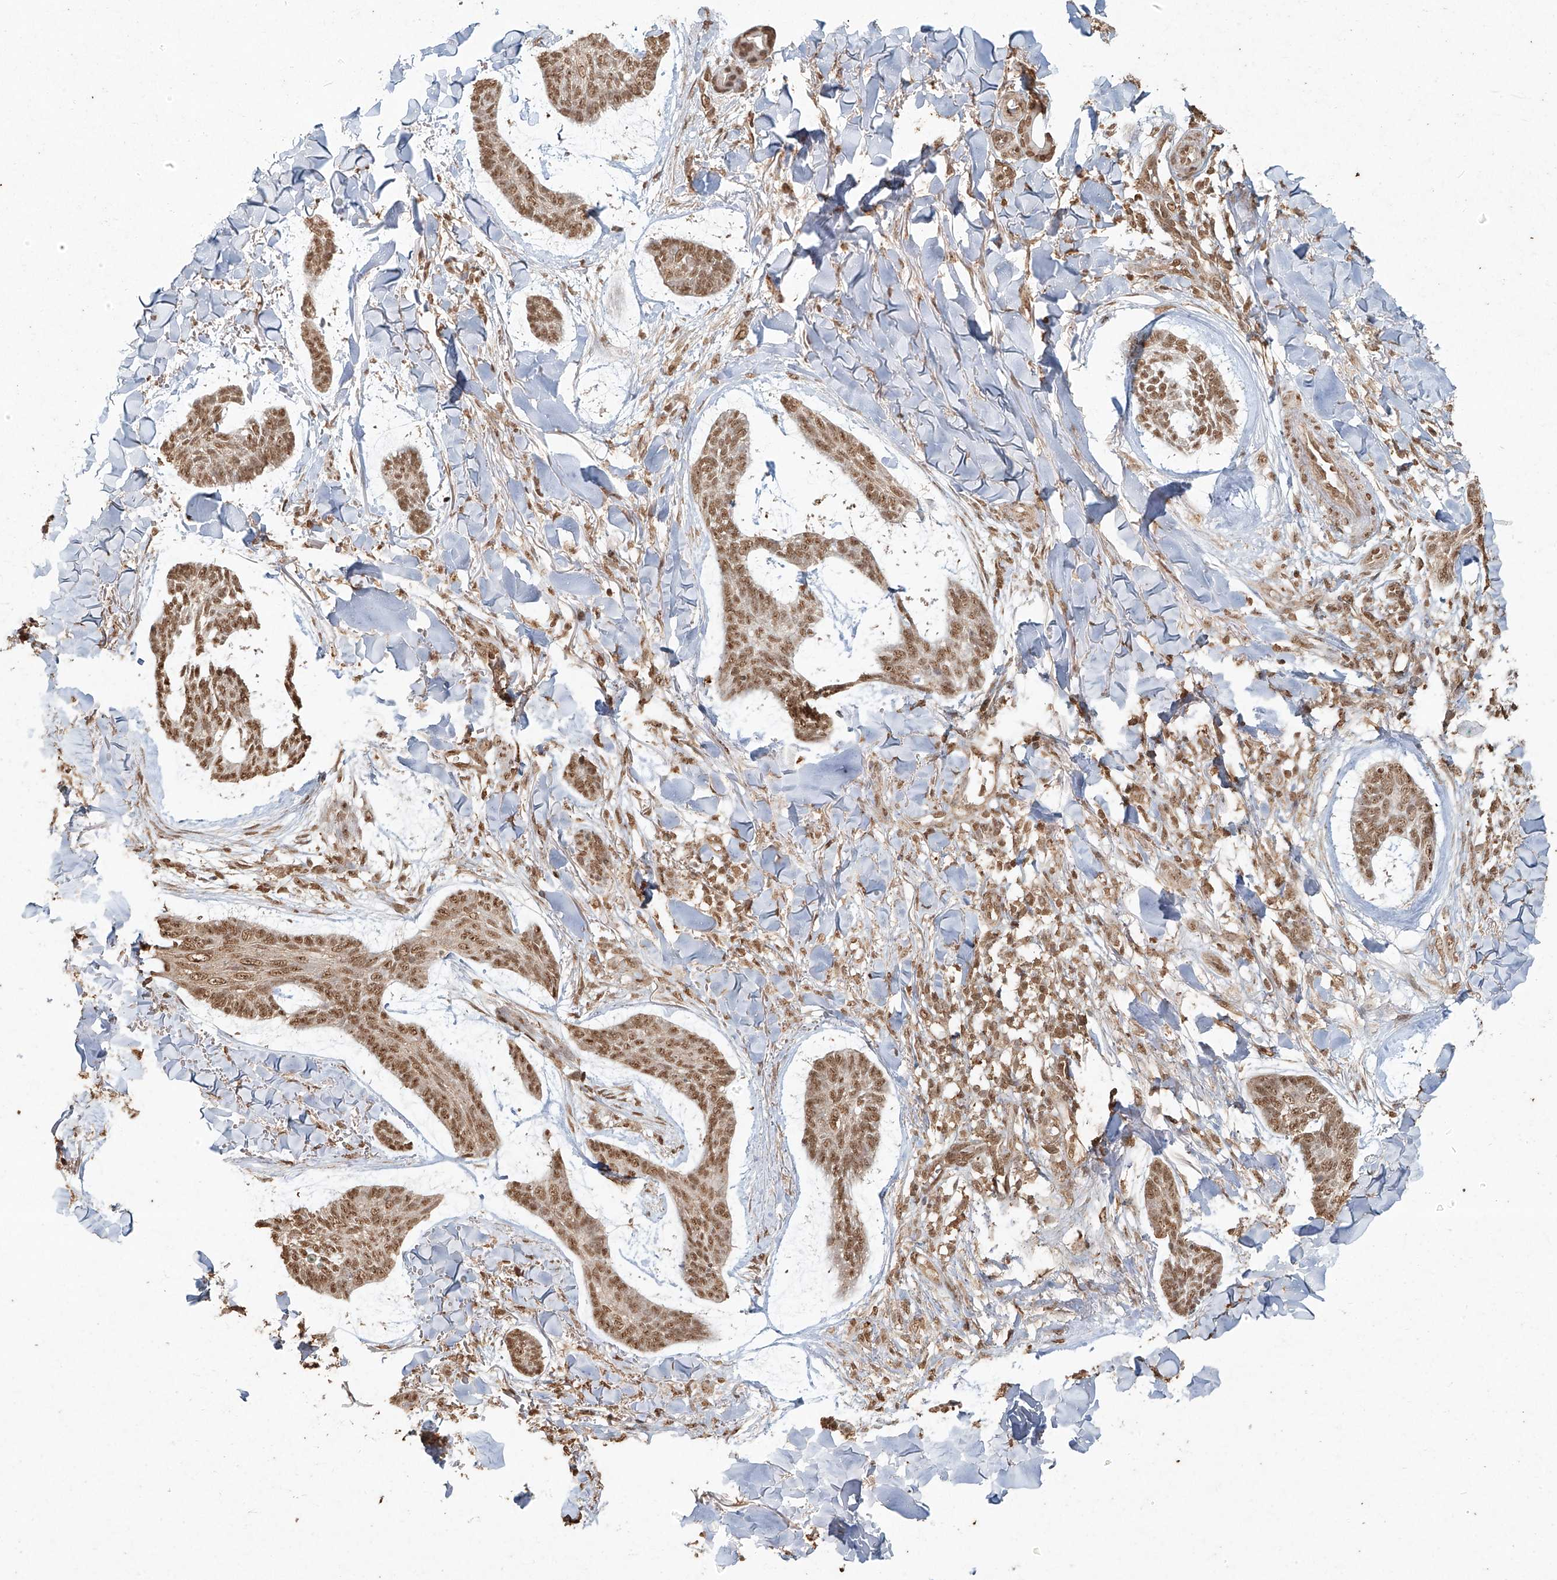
{"staining": {"intensity": "moderate", "quantity": ">75%", "location": "nuclear"}, "tissue": "skin cancer", "cell_type": "Tumor cells", "image_type": "cancer", "snomed": [{"axis": "morphology", "description": "Basal cell carcinoma"}, {"axis": "topography", "description": "Skin"}], "caption": "Protein expression analysis of basal cell carcinoma (skin) shows moderate nuclear staining in about >75% of tumor cells.", "gene": "TIGAR", "patient": {"sex": "male", "age": 43}}